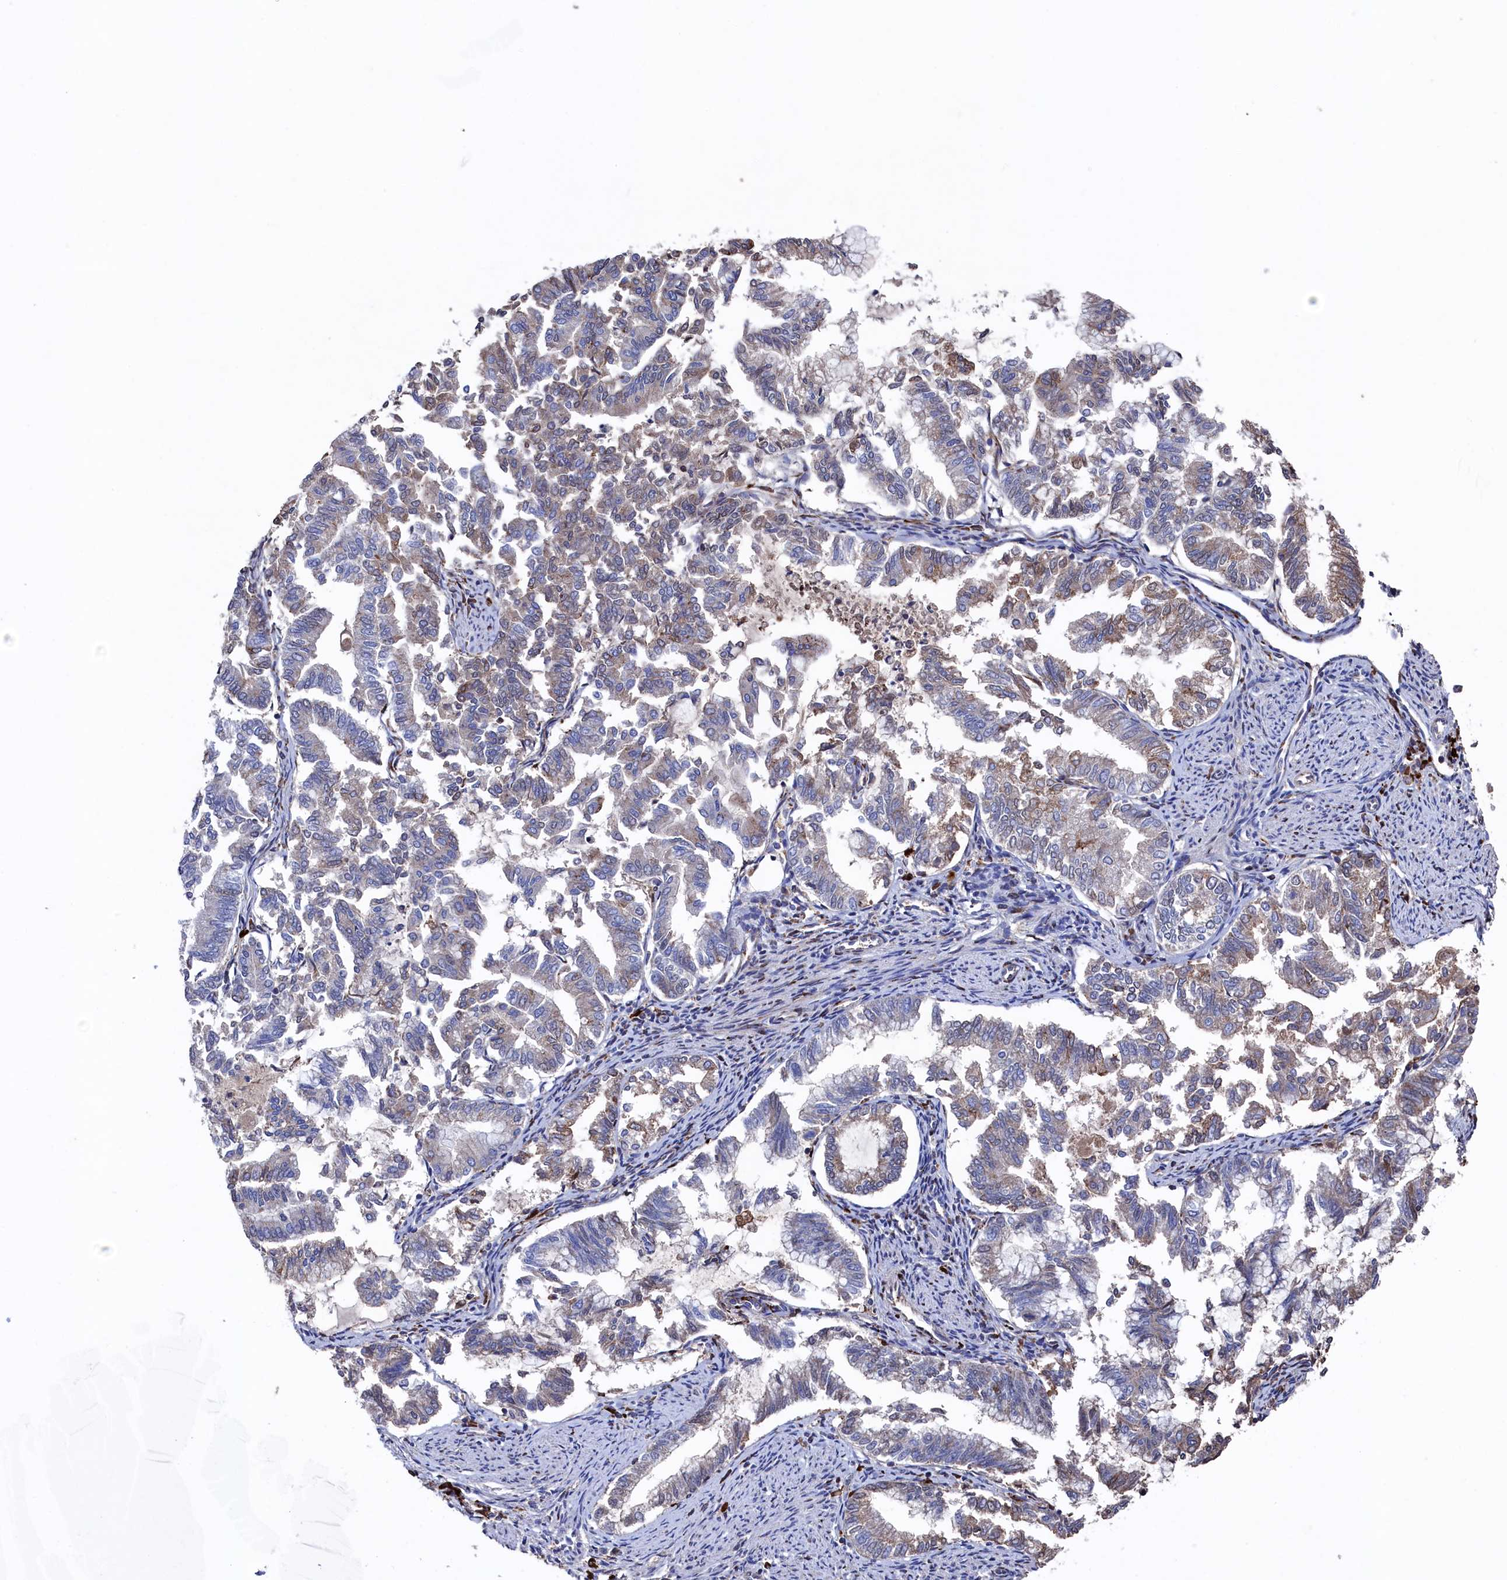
{"staining": {"intensity": "negative", "quantity": "none", "location": "none"}, "tissue": "endometrial cancer", "cell_type": "Tumor cells", "image_type": "cancer", "snomed": [{"axis": "morphology", "description": "Adenocarcinoma, NOS"}, {"axis": "topography", "description": "Endometrium"}], "caption": "DAB (3,3'-diaminobenzidine) immunohistochemical staining of endometrial adenocarcinoma reveals no significant positivity in tumor cells.", "gene": "TK2", "patient": {"sex": "female", "age": 79}}